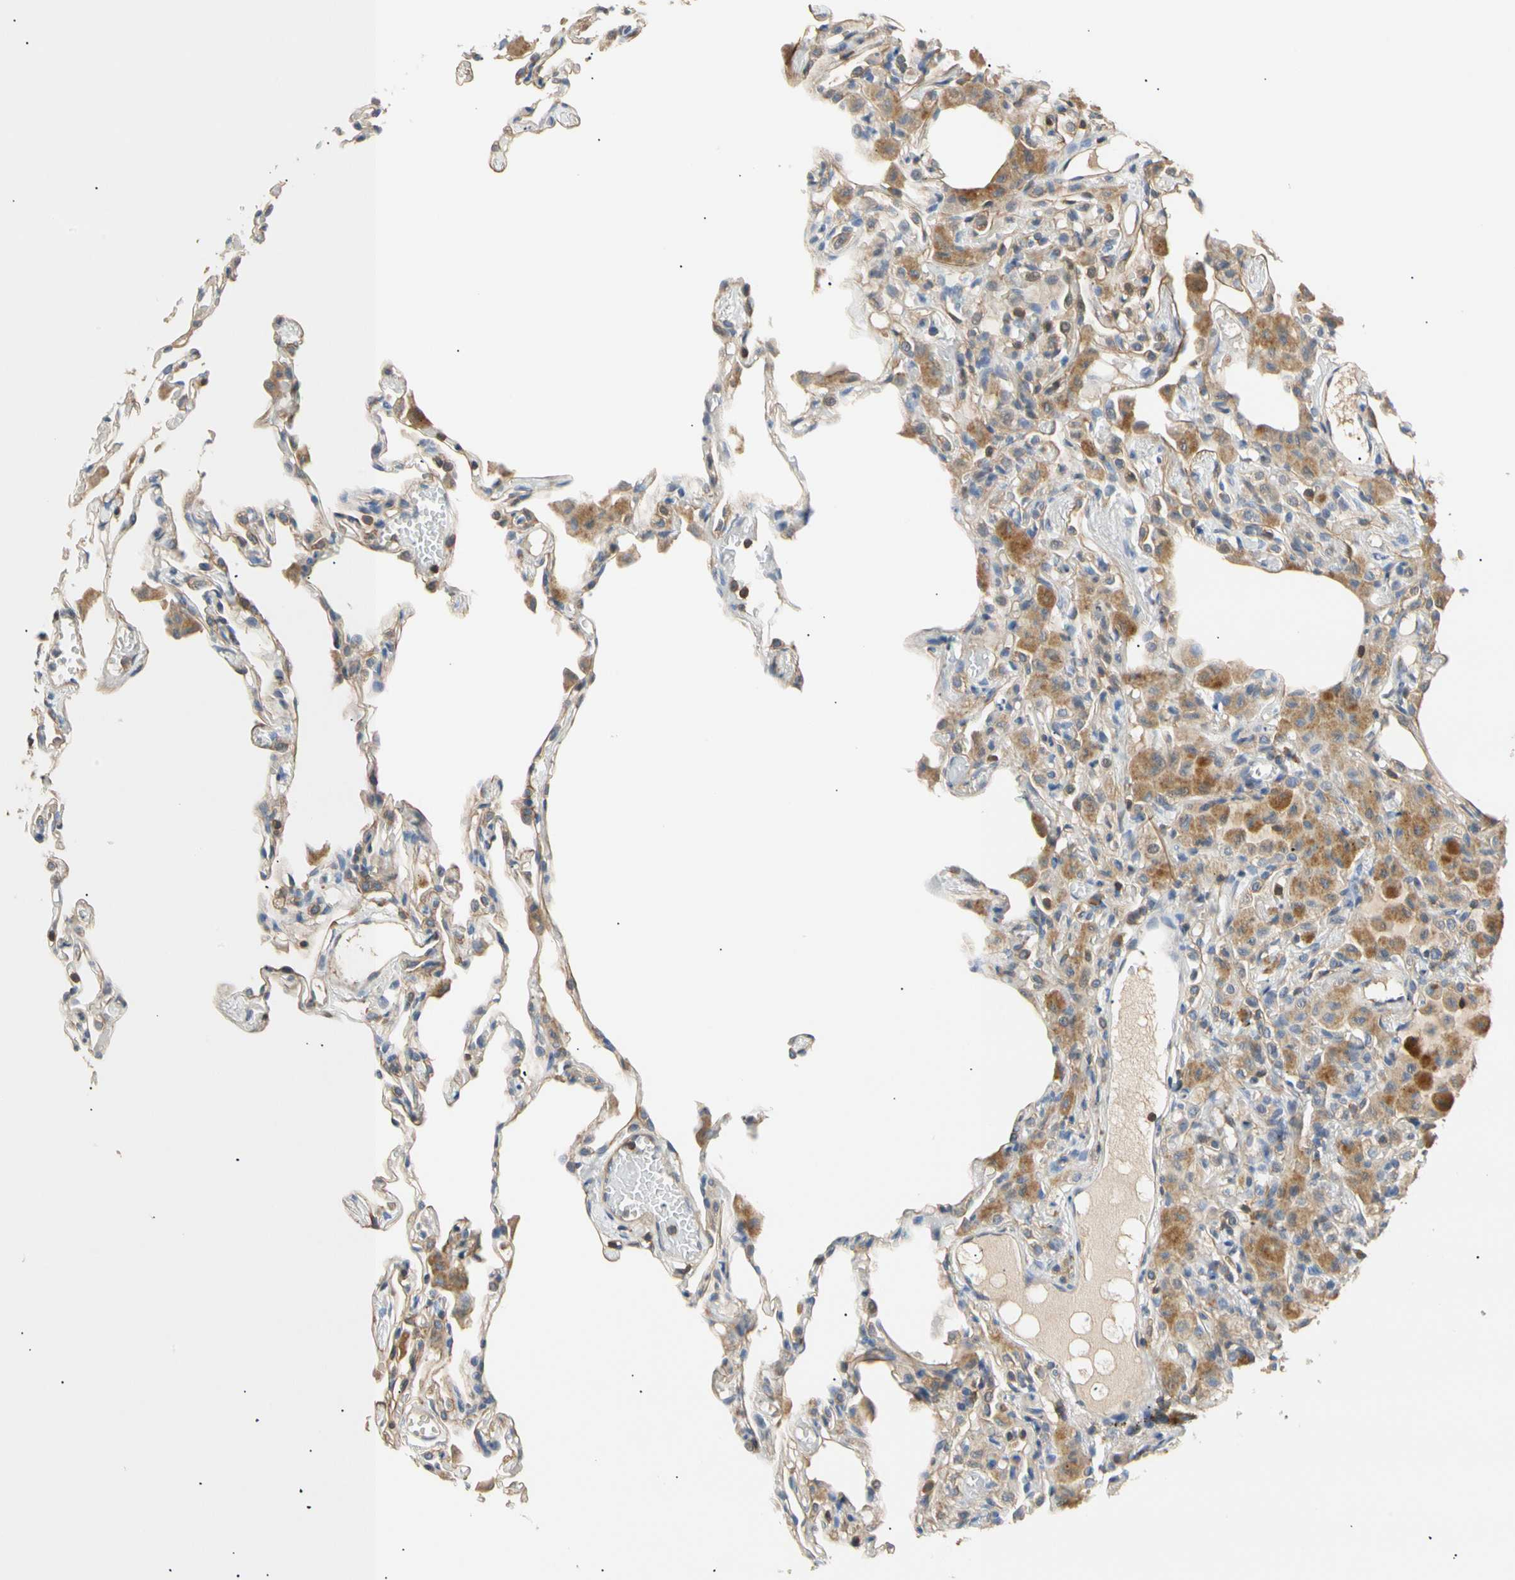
{"staining": {"intensity": "weak", "quantity": "25%-75%", "location": "cytoplasmic/membranous"}, "tissue": "lung", "cell_type": "Alveolar cells", "image_type": "normal", "snomed": [{"axis": "morphology", "description": "Normal tissue, NOS"}, {"axis": "topography", "description": "Lung"}], "caption": "Lung was stained to show a protein in brown. There is low levels of weak cytoplasmic/membranous expression in about 25%-75% of alveolar cells. Nuclei are stained in blue.", "gene": "TNFRSF18", "patient": {"sex": "female", "age": 49}}